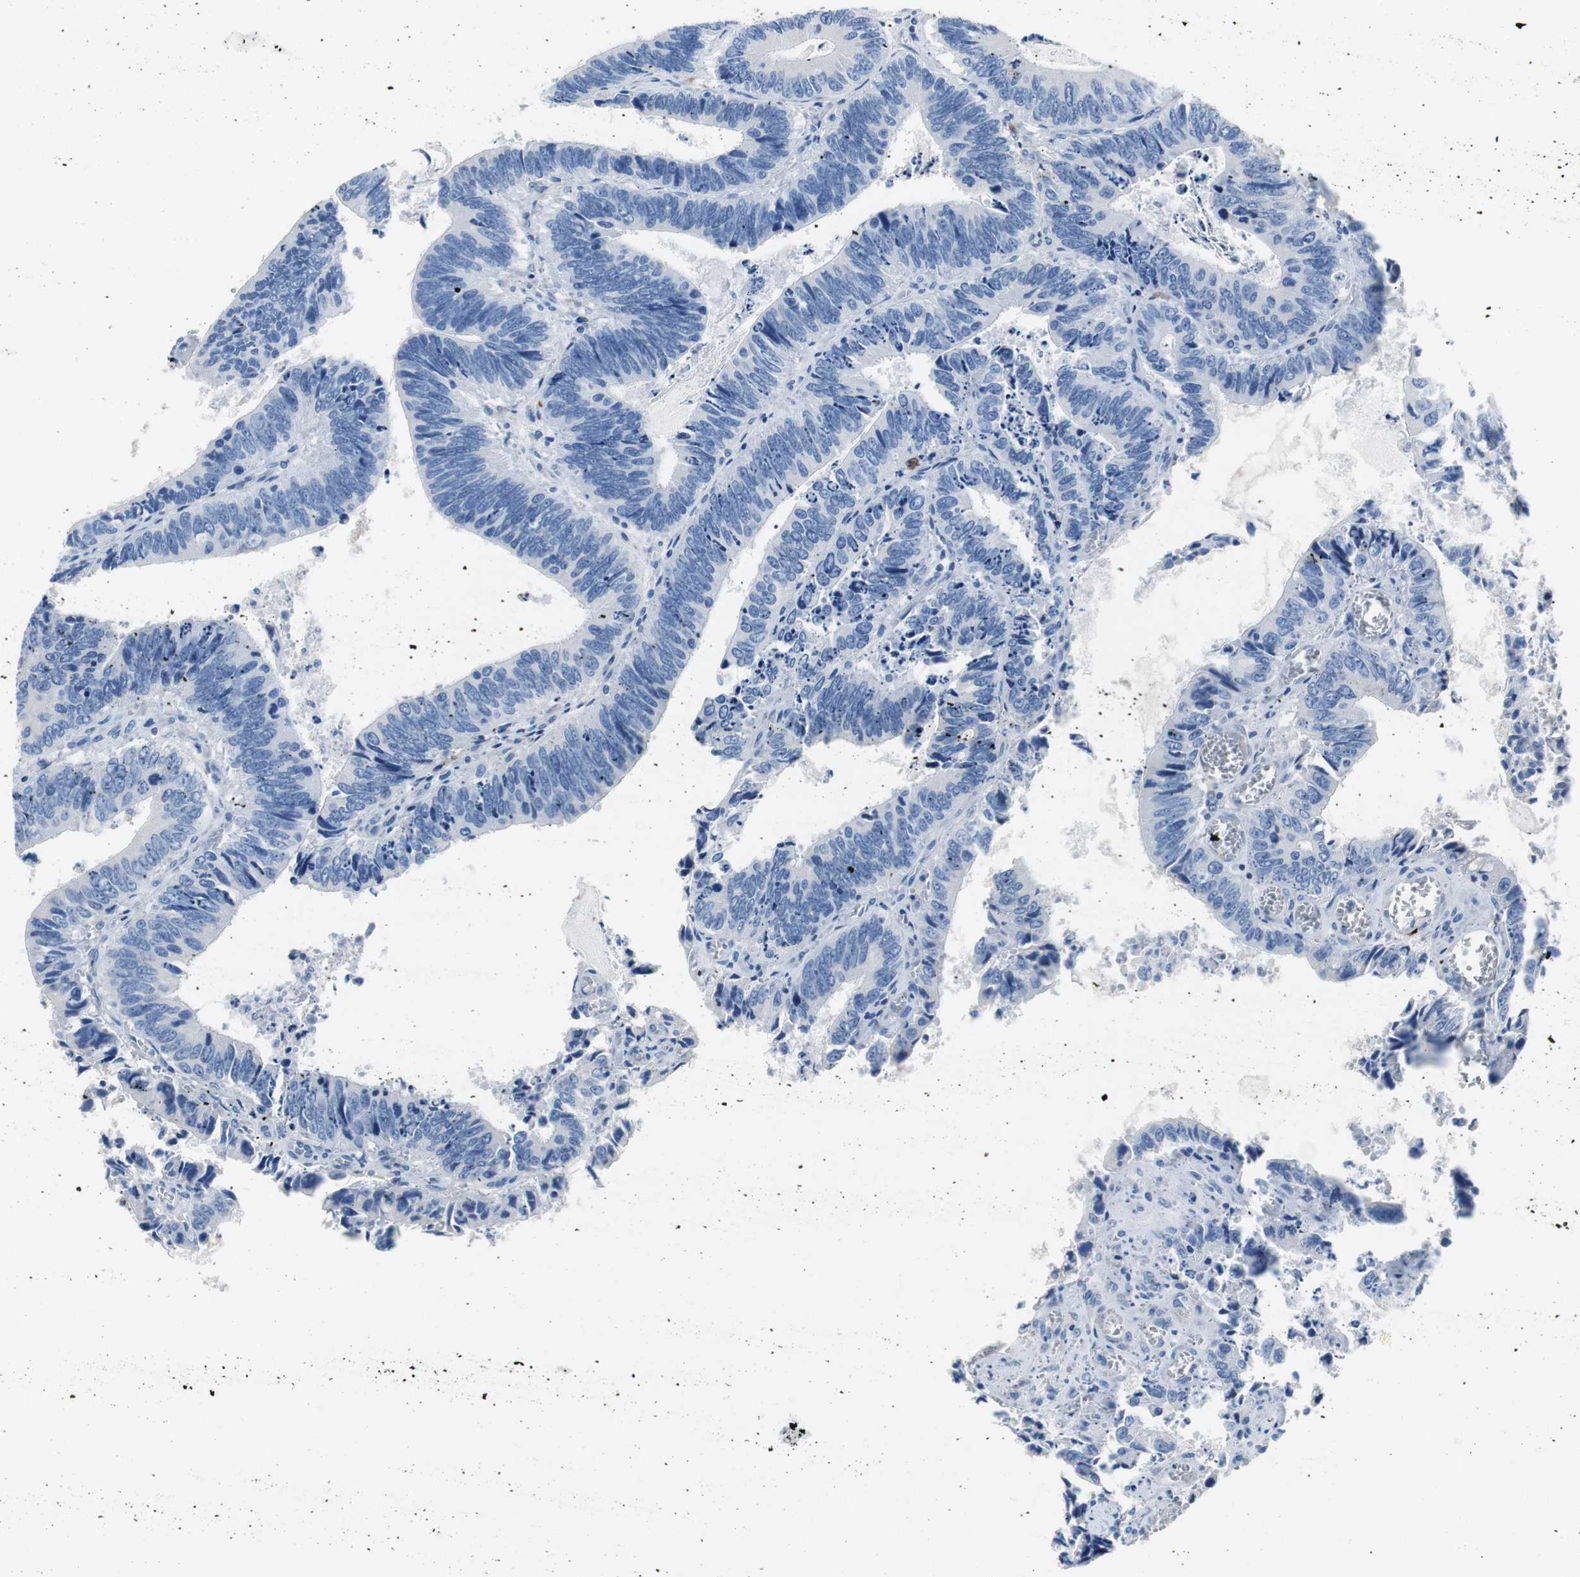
{"staining": {"intensity": "negative", "quantity": "none", "location": "none"}, "tissue": "colorectal cancer", "cell_type": "Tumor cells", "image_type": "cancer", "snomed": [{"axis": "morphology", "description": "Adenocarcinoma, NOS"}, {"axis": "topography", "description": "Colon"}], "caption": "An IHC histopathology image of colorectal adenocarcinoma is shown. There is no staining in tumor cells of colorectal adenocarcinoma.", "gene": "FCGR2B", "patient": {"sex": "male", "age": 72}}